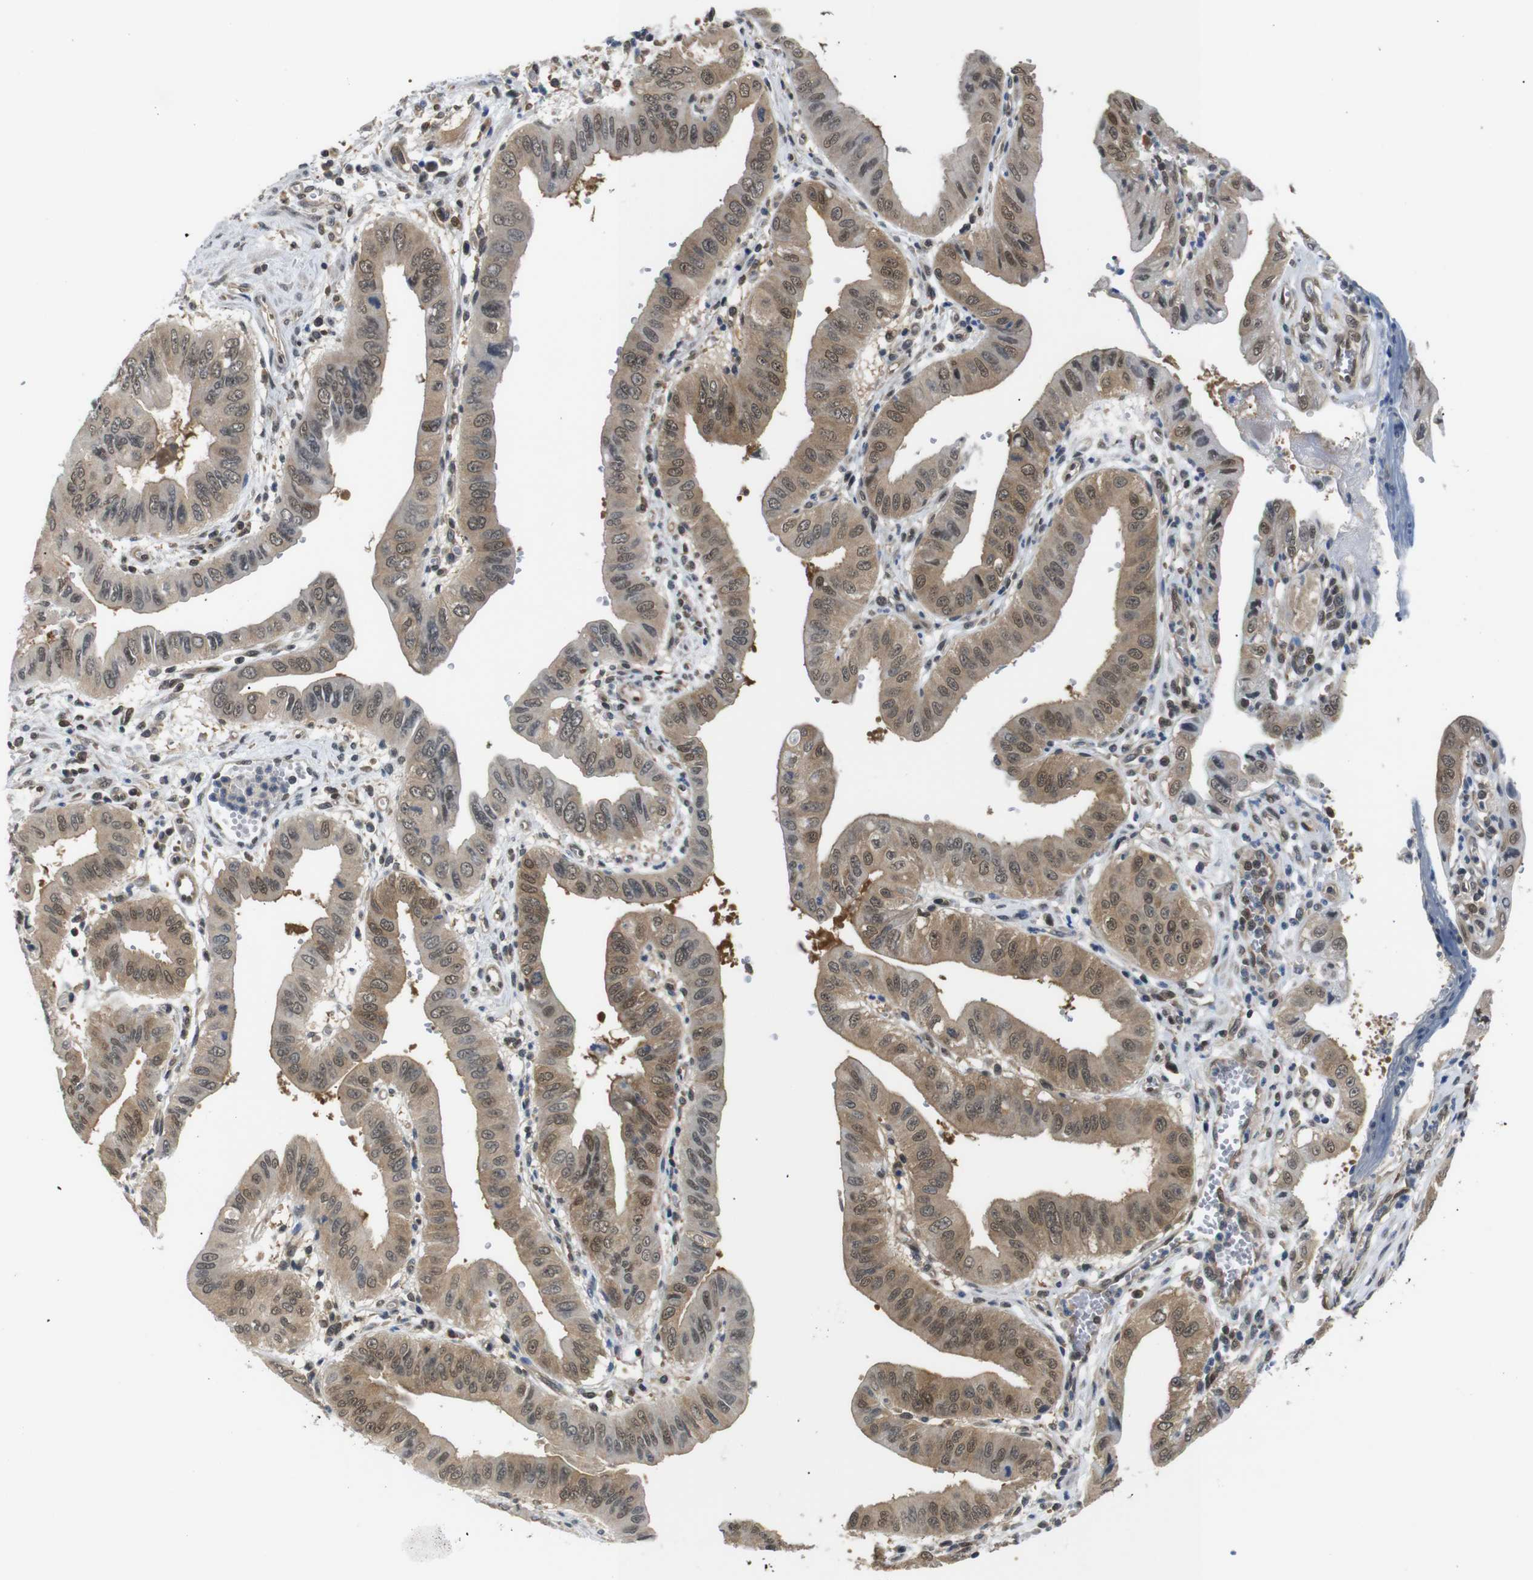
{"staining": {"intensity": "moderate", "quantity": "25%-75%", "location": "cytoplasmic/membranous,nuclear"}, "tissue": "pancreatic cancer", "cell_type": "Tumor cells", "image_type": "cancer", "snomed": [{"axis": "morphology", "description": "Normal tissue, NOS"}, {"axis": "topography", "description": "Lymph node"}], "caption": "The immunohistochemical stain shows moderate cytoplasmic/membranous and nuclear expression in tumor cells of pancreatic cancer tissue. (IHC, brightfield microscopy, high magnification).", "gene": "UBXN1", "patient": {"sex": "male", "age": 50}}